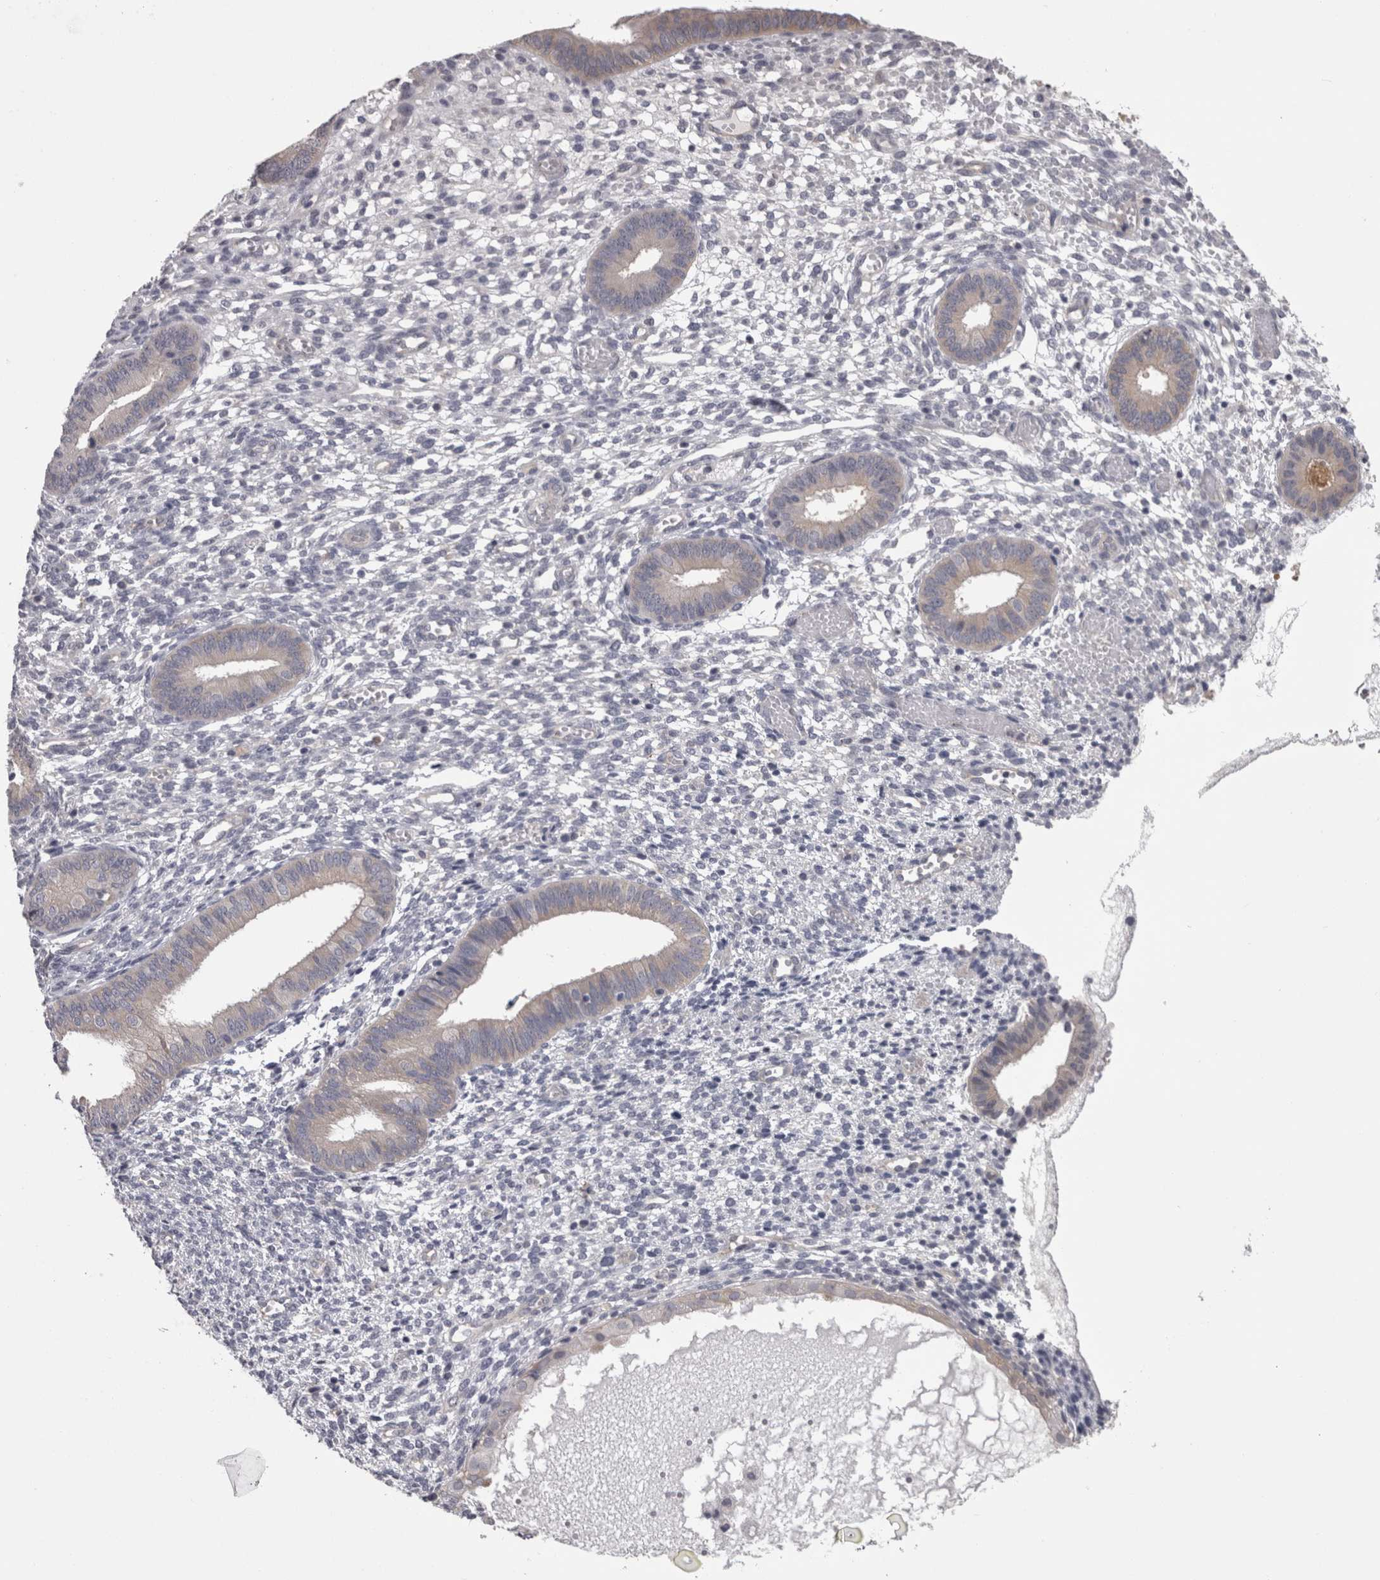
{"staining": {"intensity": "negative", "quantity": "none", "location": "none"}, "tissue": "endometrium", "cell_type": "Cells in endometrial stroma", "image_type": "normal", "snomed": [{"axis": "morphology", "description": "Normal tissue, NOS"}, {"axis": "topography", "description": "Endometrium"}], "caption": "Cells in endometrial stroma show no significant protein positivity in normal endometrium. The staining is performed using DAB (3,3'-diaminobenzidine) brown chromogen with nuclei counter-stained in using hematoxylin.", "gene": "LYZL6", "patient": {"sex": "female", "age": 46}}